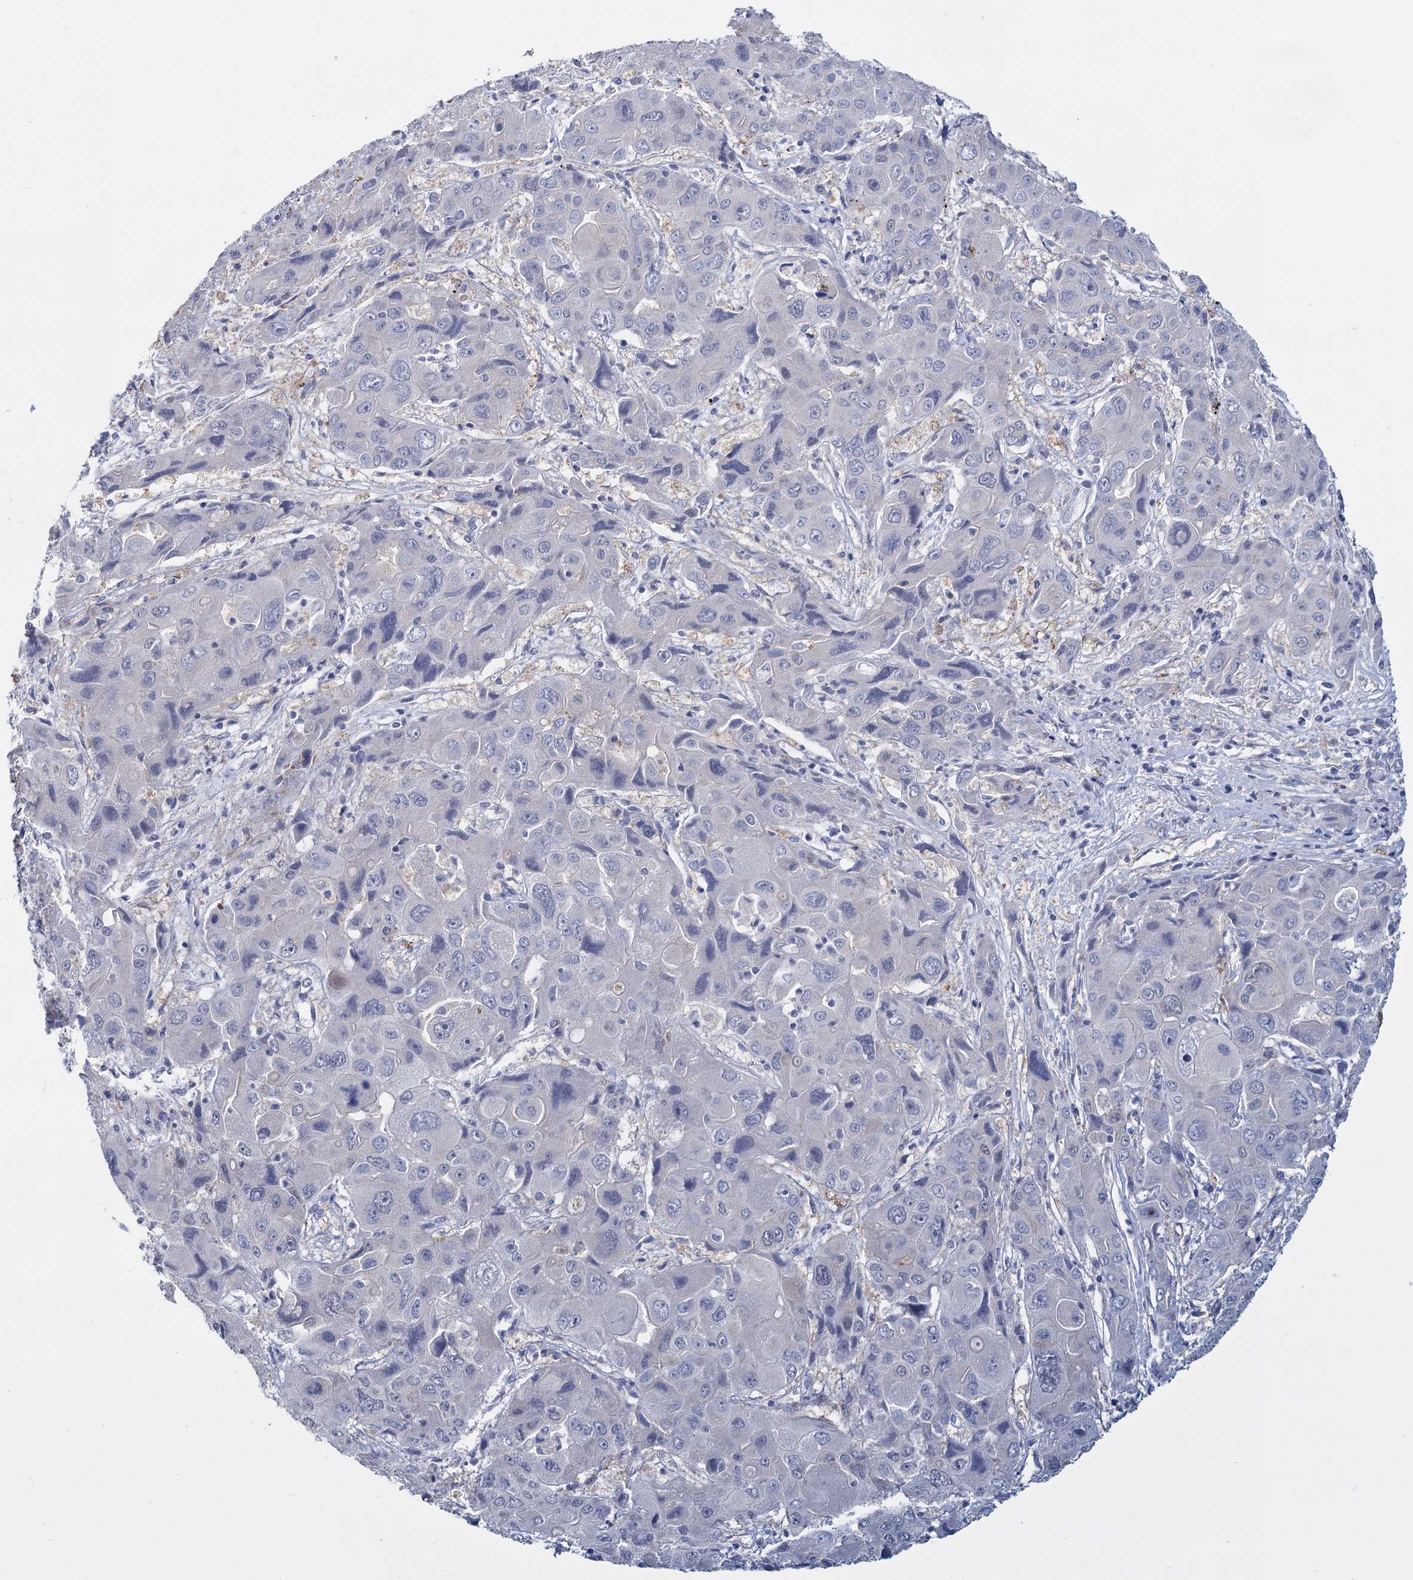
{"staining": {"intensity": "negative", "quantity": "none", "location": "none"}, "tissue": "liver cancer", "cell_type": "Tumor cells", "image_type": "cancer", "snomed": [{"axis": "morphology", "description": "Cholangiocarcinoma"}, {"axis": "topography", "description": "Liver"}], "caption": "Human liver cancer stained for a protein using immunohistochemistry (IHC) exhibits no positivity in tumor cells.", "gene": "SFN", "patient": {"sex": "male", "age": 67}}